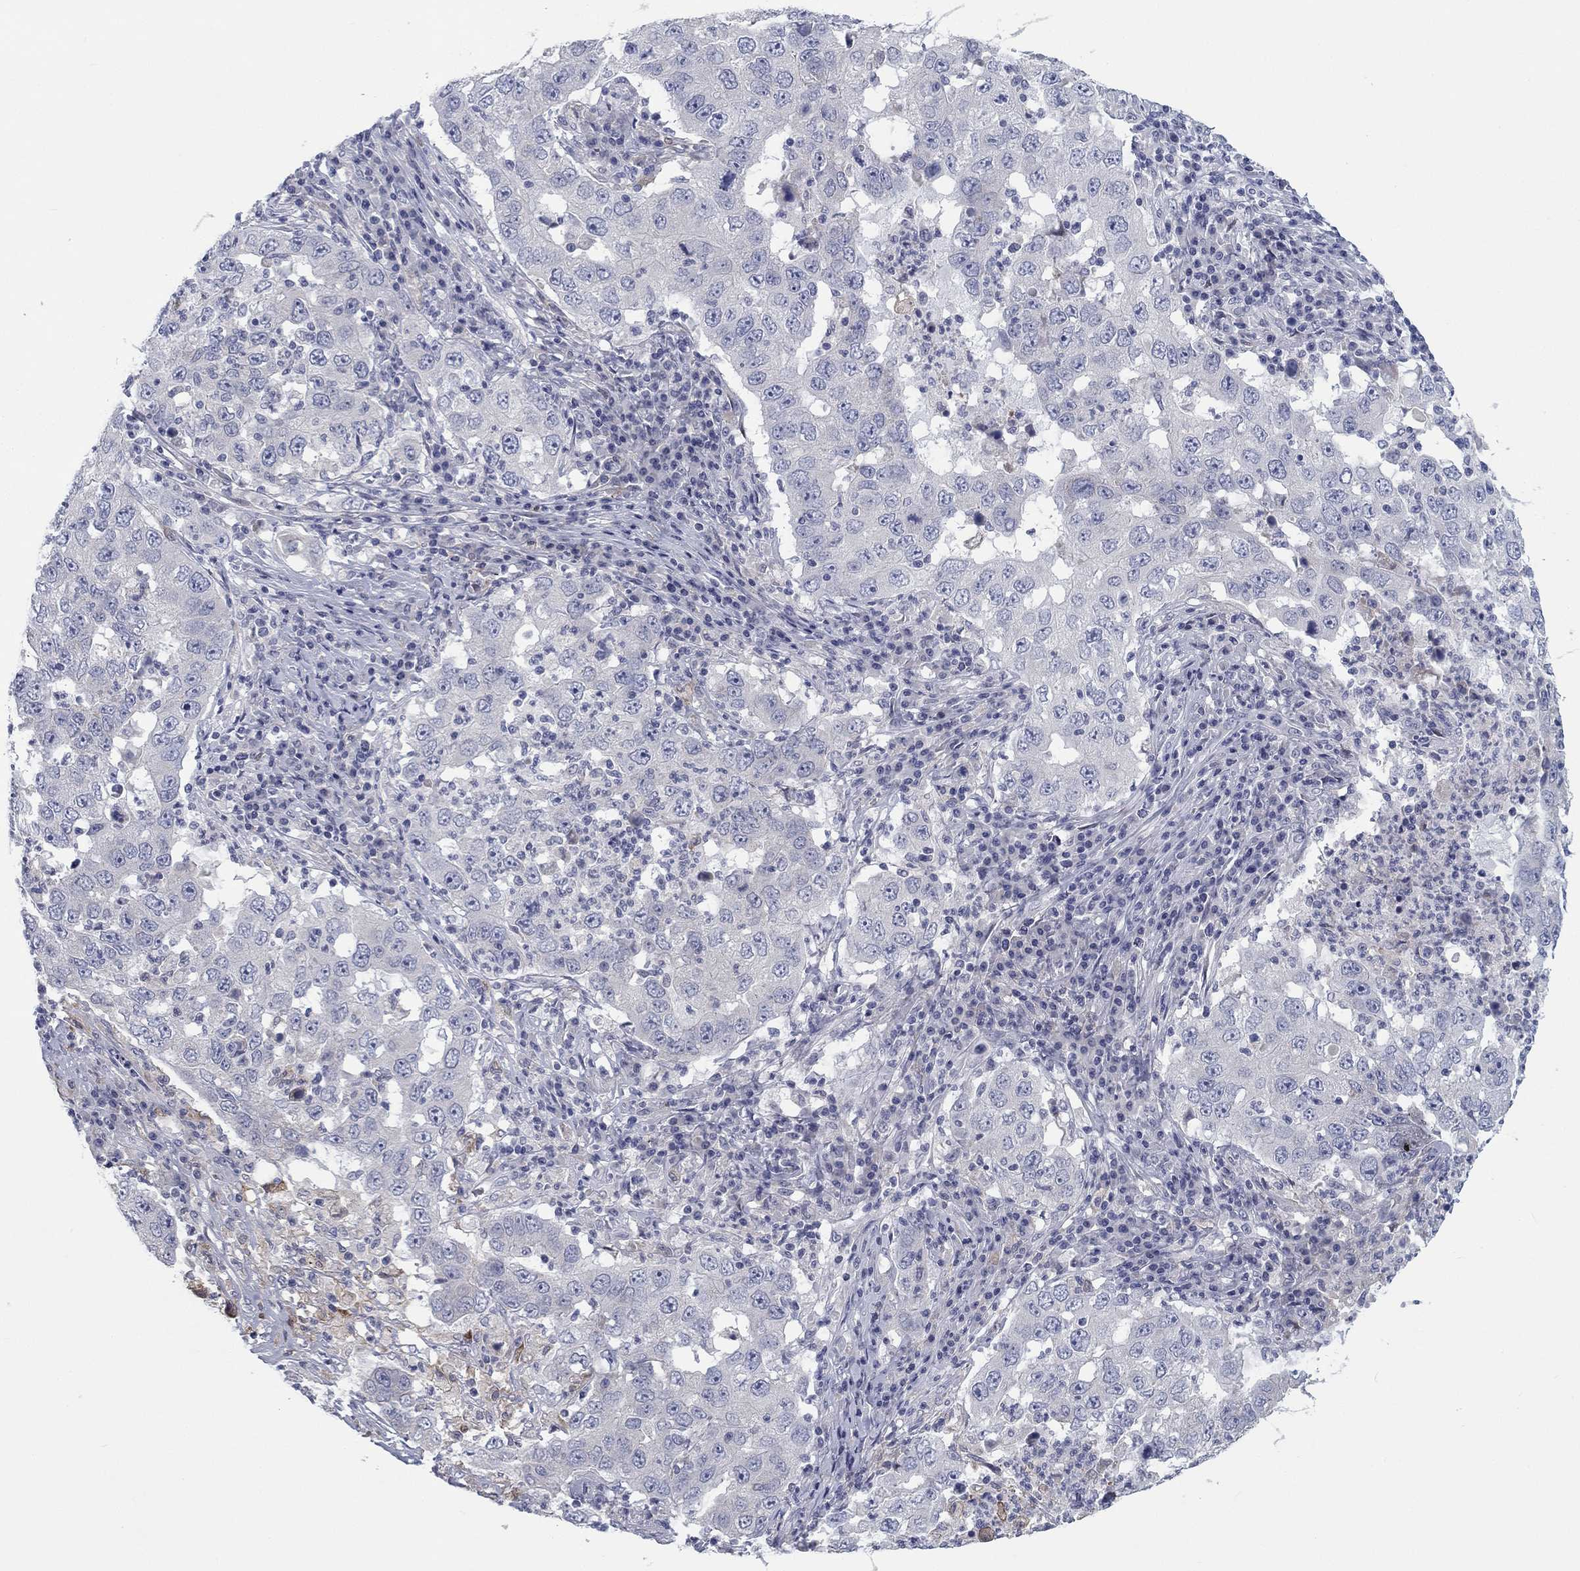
{"staining": {"intensity": "negative", "quantity": "none", "location": "none"}, "tissue": "lung cancer", "cell_type": "Tumor cells", "image_type": "cancer", "snomed": [{"axis": "morphology", "description": "Adenocarcinoma, NOS"}, {"axis": "topography", "description": "Lung"}], "caption": "This is an immunohistochemistry (IHC) image of adenocarcinoma (lung). There is no expression in tumor cells.", "gene": "CALB1", "patient": {"sex": "male", "age": 73}}